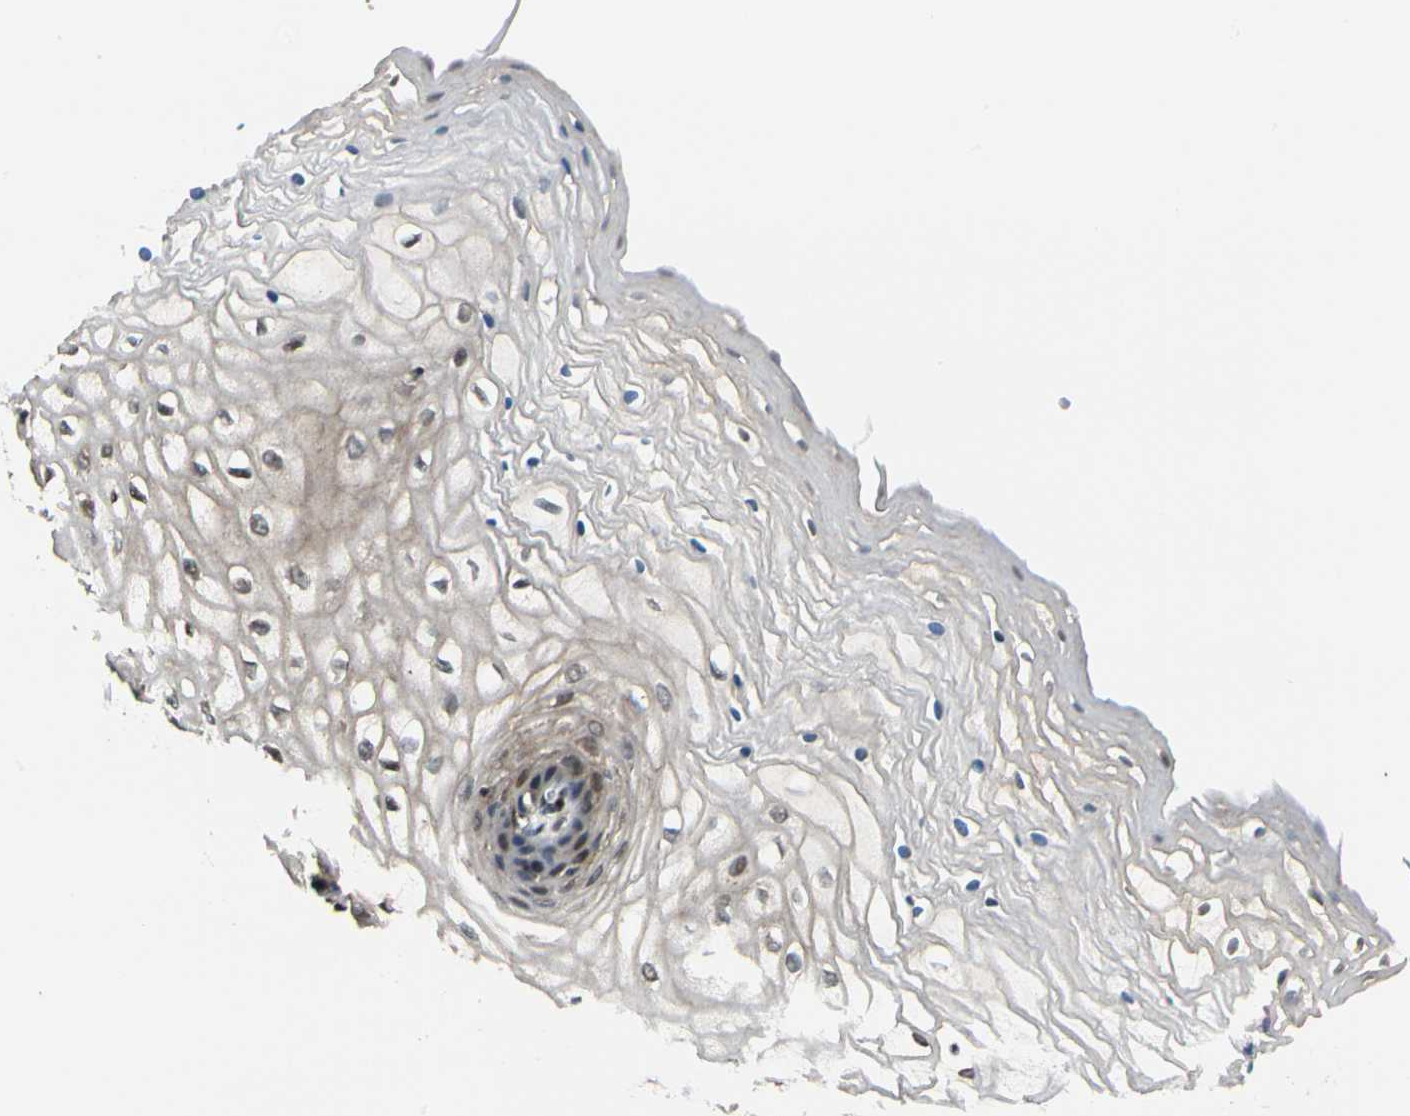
{"staining": {"intensity": "moderate", "quantity": ">75%", "location": "cytoplasmic/membranous"}, "tissue": "vagina", "cell_type": "Squamous epithelial cells", "image_type": "normal", "snomed": [{"axis": "morphology", "description": "Normal tissue, NOS"}, {"axis": "topography", "description": "Vagina"}], "caption": "DAB immunohistochemical staining of unremarkable vagina displays moderate cytoplasmic/membranous protein positivity in approximately >75% of squamous epithelial cells. The staining is performed using DAB (3,3'-diaminobenzidine) brown chromogen to label protein expression. The nuclei are counter-stained blue using hematoxylin.", "gene": "GTF3A", "patient": {"sex": "female", "age": 34}}